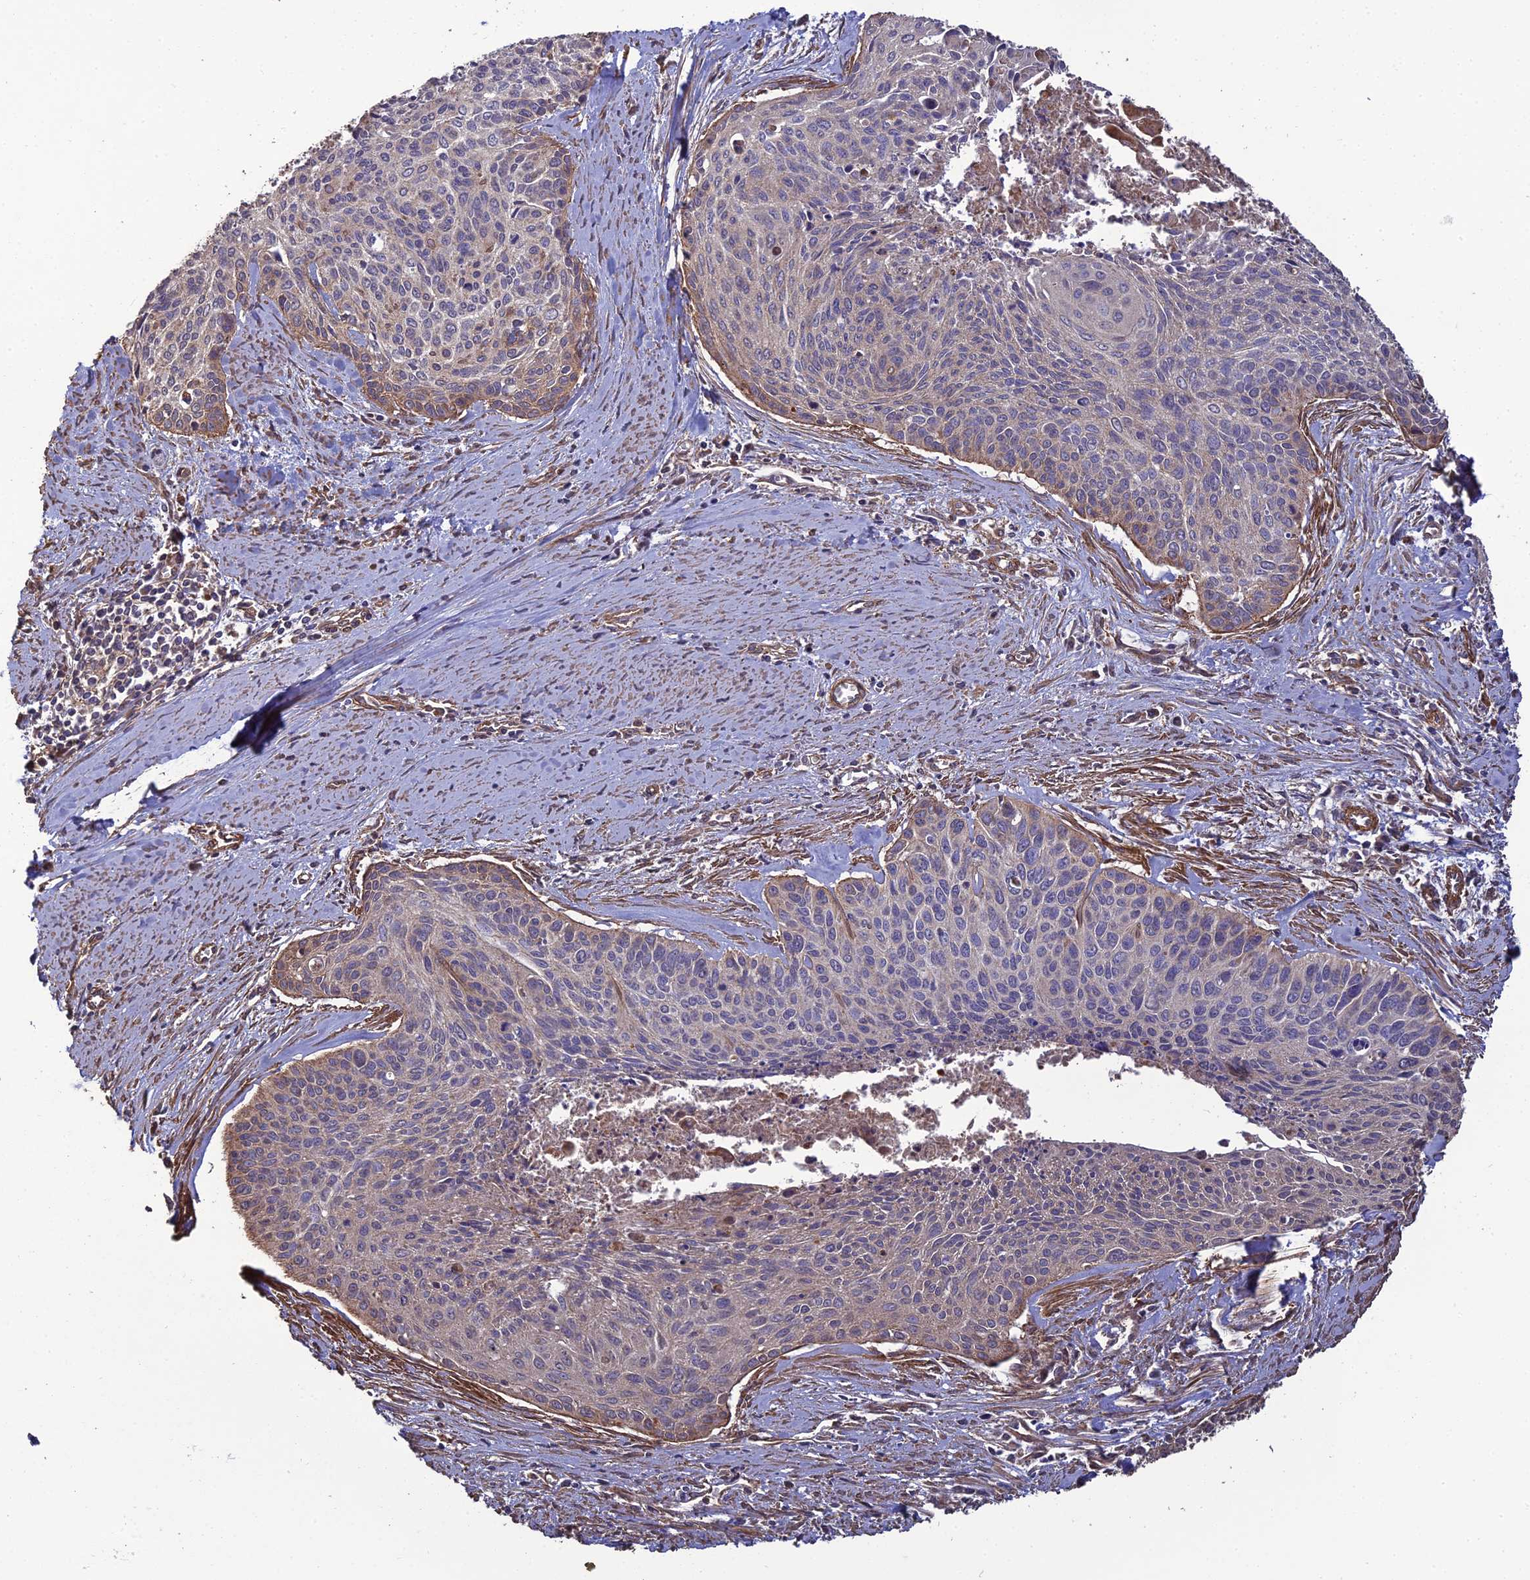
{"staining": {"intensity": "weak", "quantity": "<25%", "location": "cytoplasmic/membranous"}, "tissue": "cervical cancer", "cell_type": "Tumor cells", "image_type": "cancer", "snomed": [{"axis": "morphology", "description": "Squamous cell carcinoma, NOS"}, {"axis": "topography", "description": "Cervix"}], "caption": "Protein analysis of squamous cell carcinoma (cervical) exhibits no significant expression in tumor cells.", "gene": "ATP6V0A2", "patient": {"sex": "female", "age": 55}}